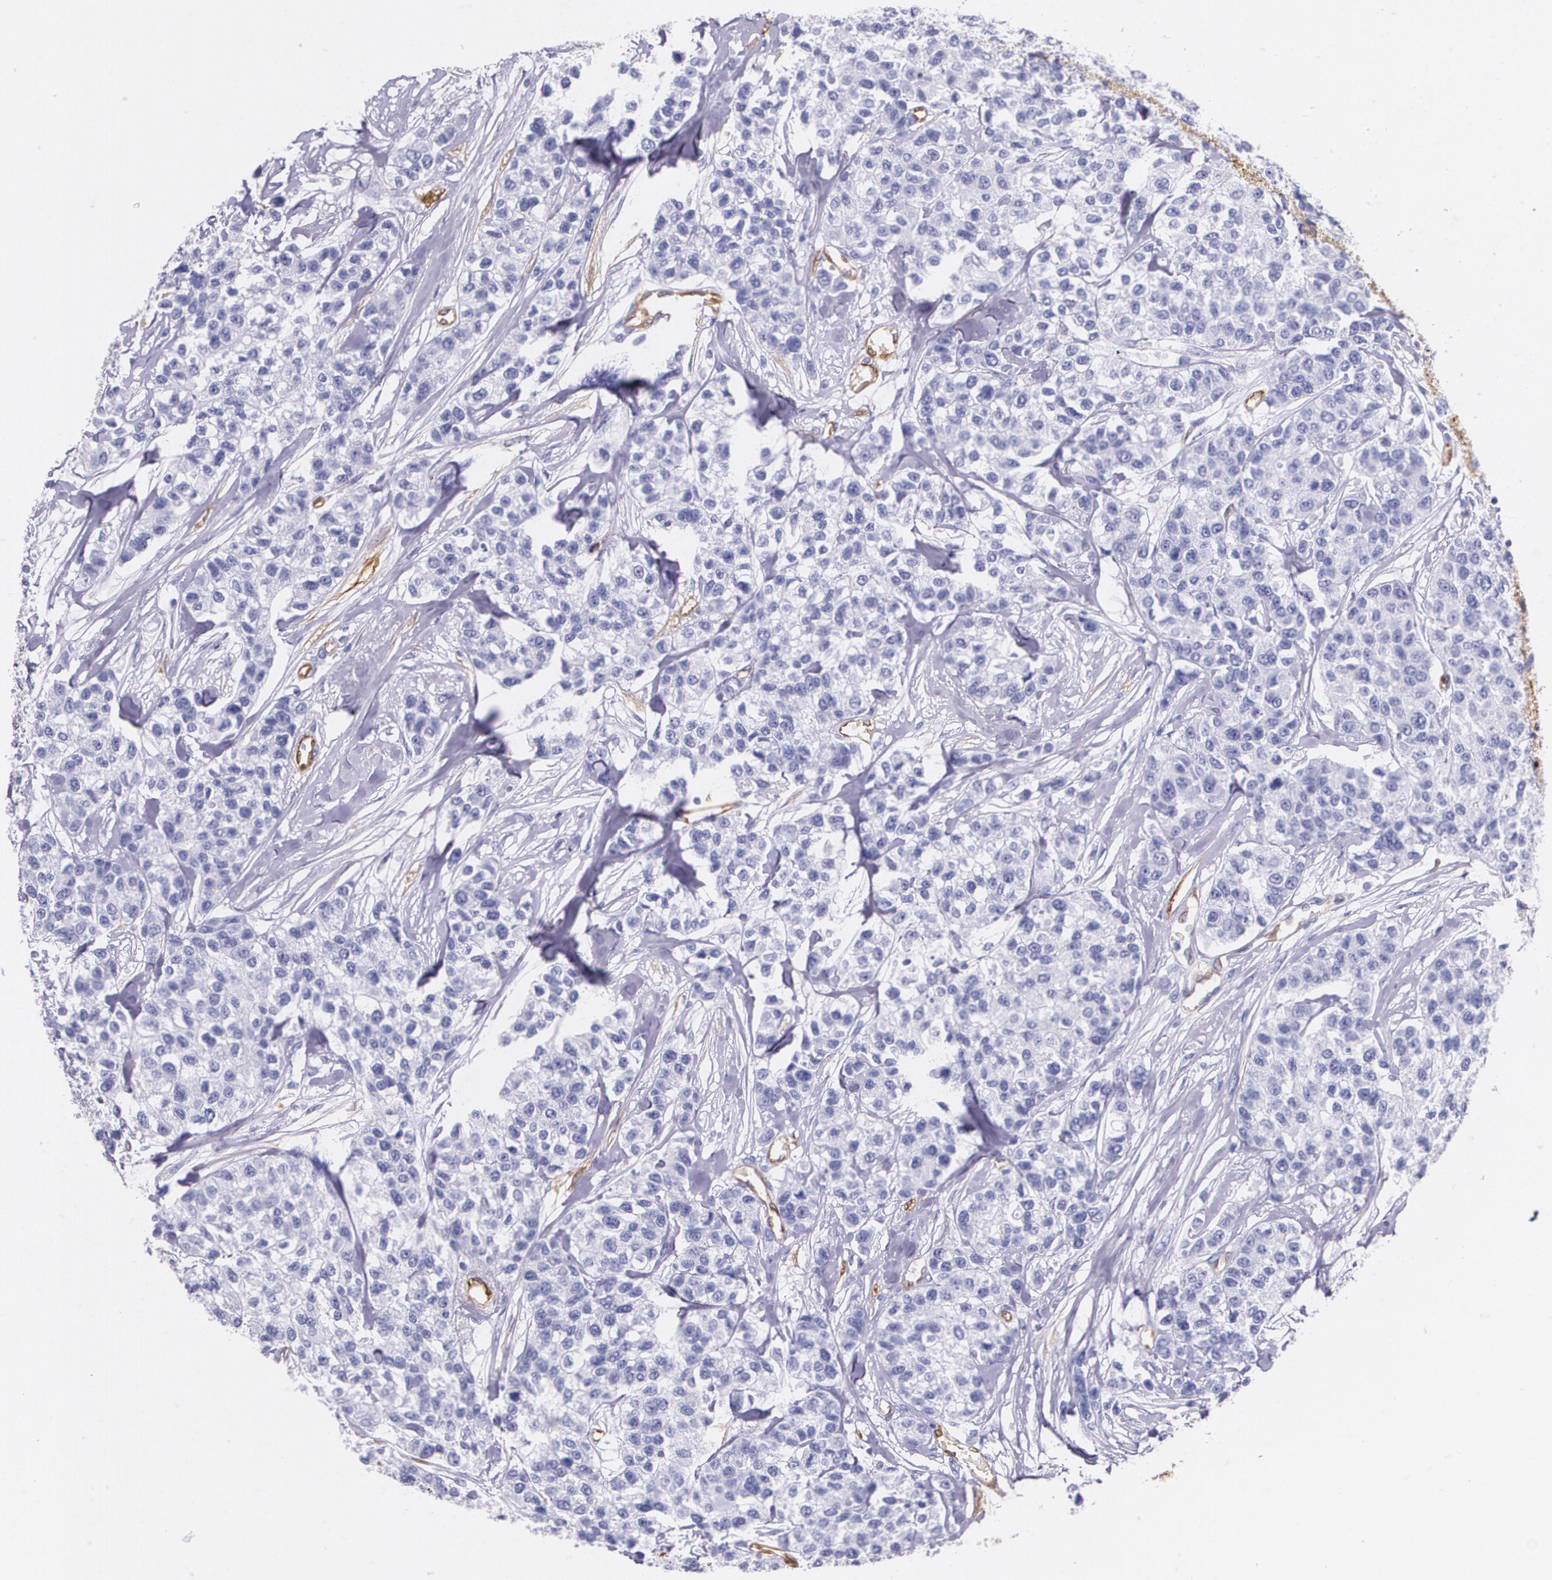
{"staining": {"intensity": "negative", "quantity": "none", "location": "none"}, "tissue": "breast cancer", "cell_type": "Tumor cells", "image_type": "cancer", "snomed": [{"axis": "morphology", "description": "Duct carcinoma"}, {"axis": "topography", "description": "Breast"}], "caption": "Human breast cancer (intraductal carcinoma) stained for a protein using immunohistochemistry (IHC) exhibits no staining in tumor cells.", "gene": "MMP2", "patient": {"sex": "female", "age": 51}}